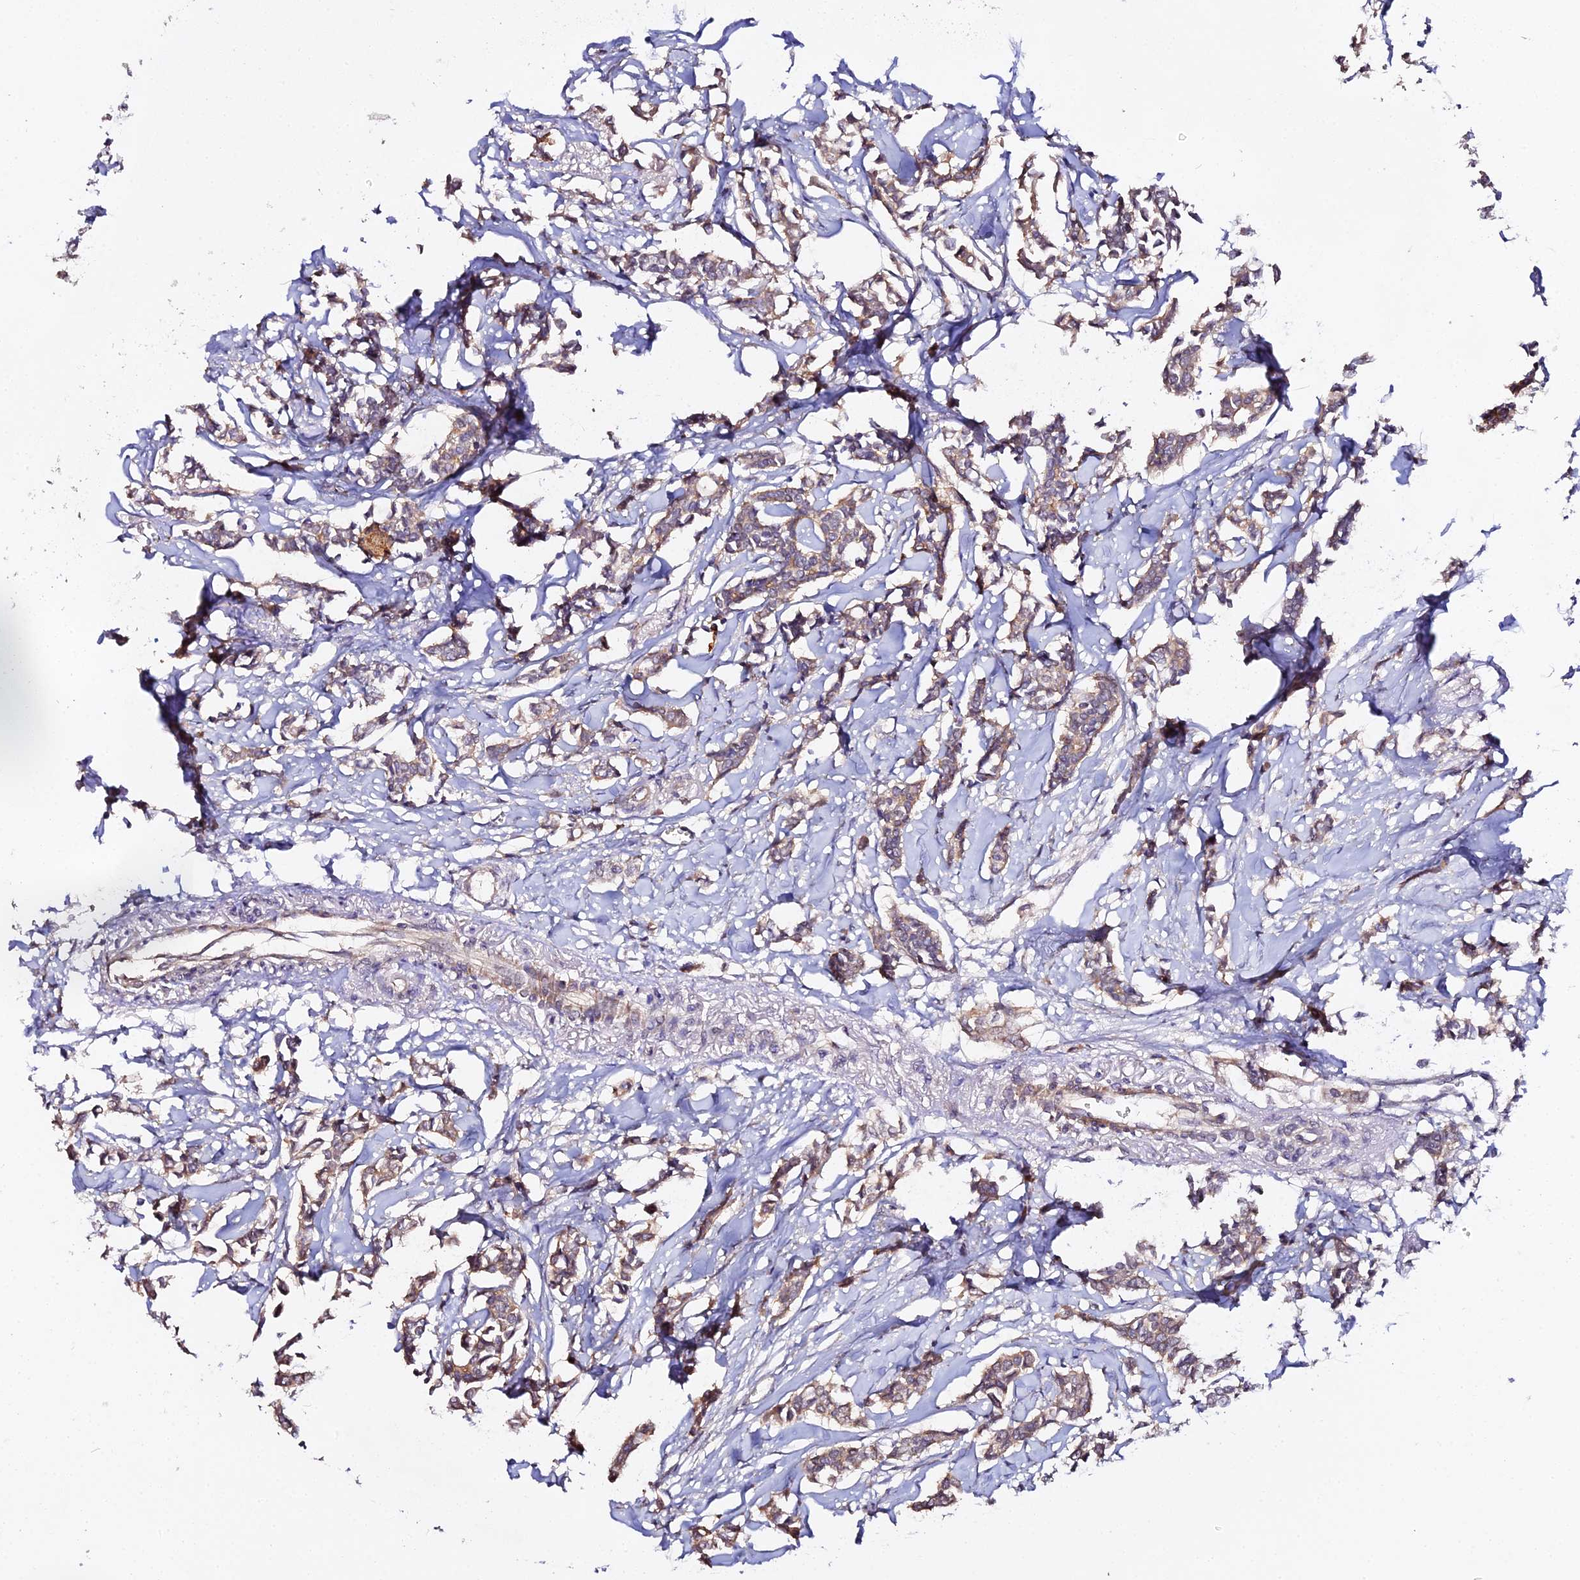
{"staining": {"intensity": "moderate", "quantity": ">75%", "location": "cytoplasmic/membranous"}, "tissue": "breast cancer", "cell_type": "Tumor cells", "image_type": "cancer", "snomed": [{"axis": "morphology", "description": "Duct carcinoma"}, {"axis": "topography", "description": "Breast"}], "caption": "Brown immunohistochemical staining in breast cancer displays moderate cytoplasmic/membranous positivity in about >75% of tumor cells.", "gene": "TRIM26", "patient": {"sex": "female", "age": 41}}